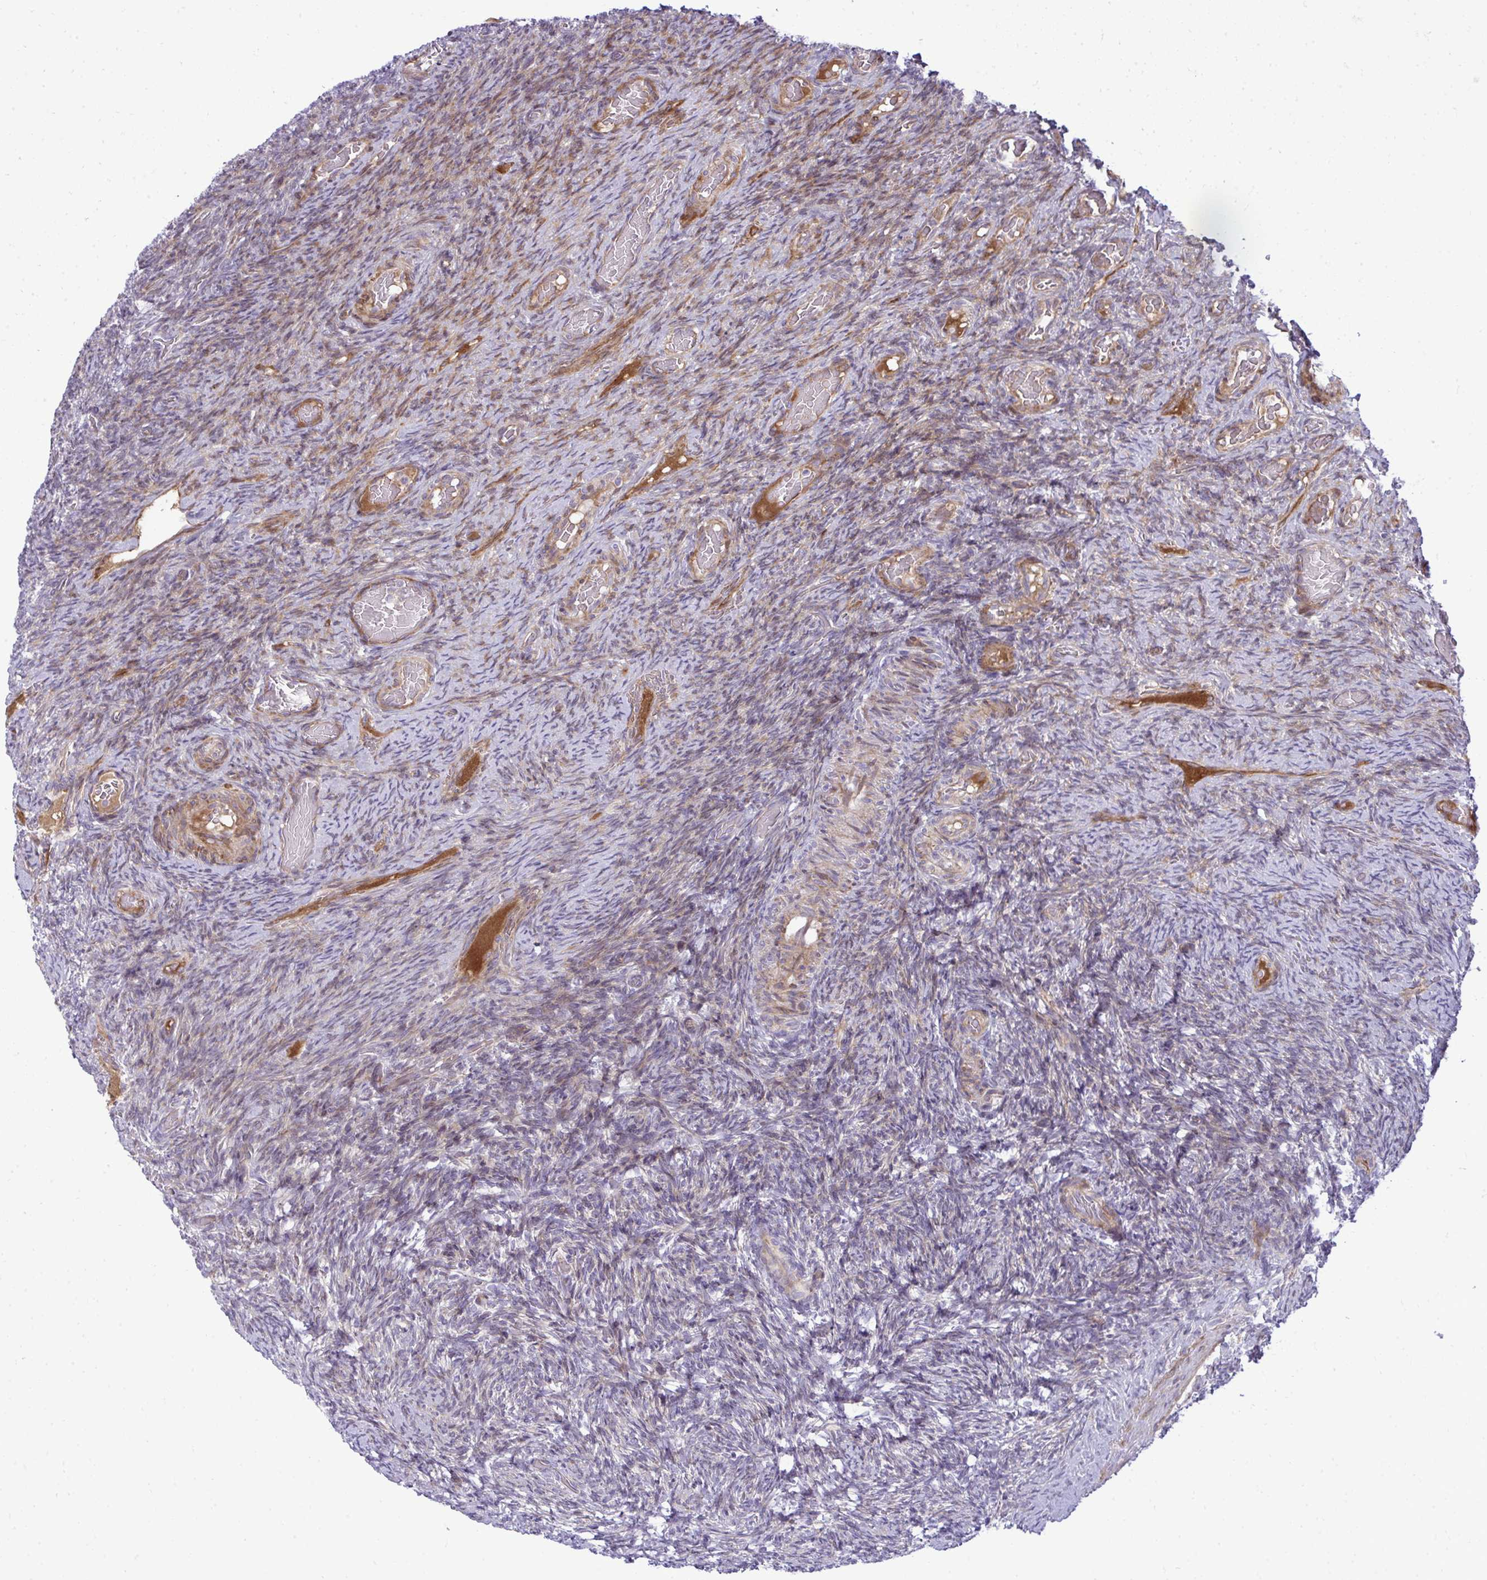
{"staining": {"intensity": "weak", "quantity": "25%-75%", "location": "cytoplasmic/membranous"}, "tissue": "ovary", "cell_type": "Ovarian stroma cells", "image_type": "normal", "snomed": [{"axis": "morphology", "description": "Normal tissue, NOS"}, {"axis": "topography", "description": "Ovary"}], "caption": "The histopathology image reveals a brown stain indicating the presence of a protein in the cytoplasmic/membranous of ovarian stroma cells in ovary. The protein of interest is shown in brown color, while the nuclei are stained blue.", "gene": "ZSCAN9", "patient": {"sex": "female", "age": 34}}